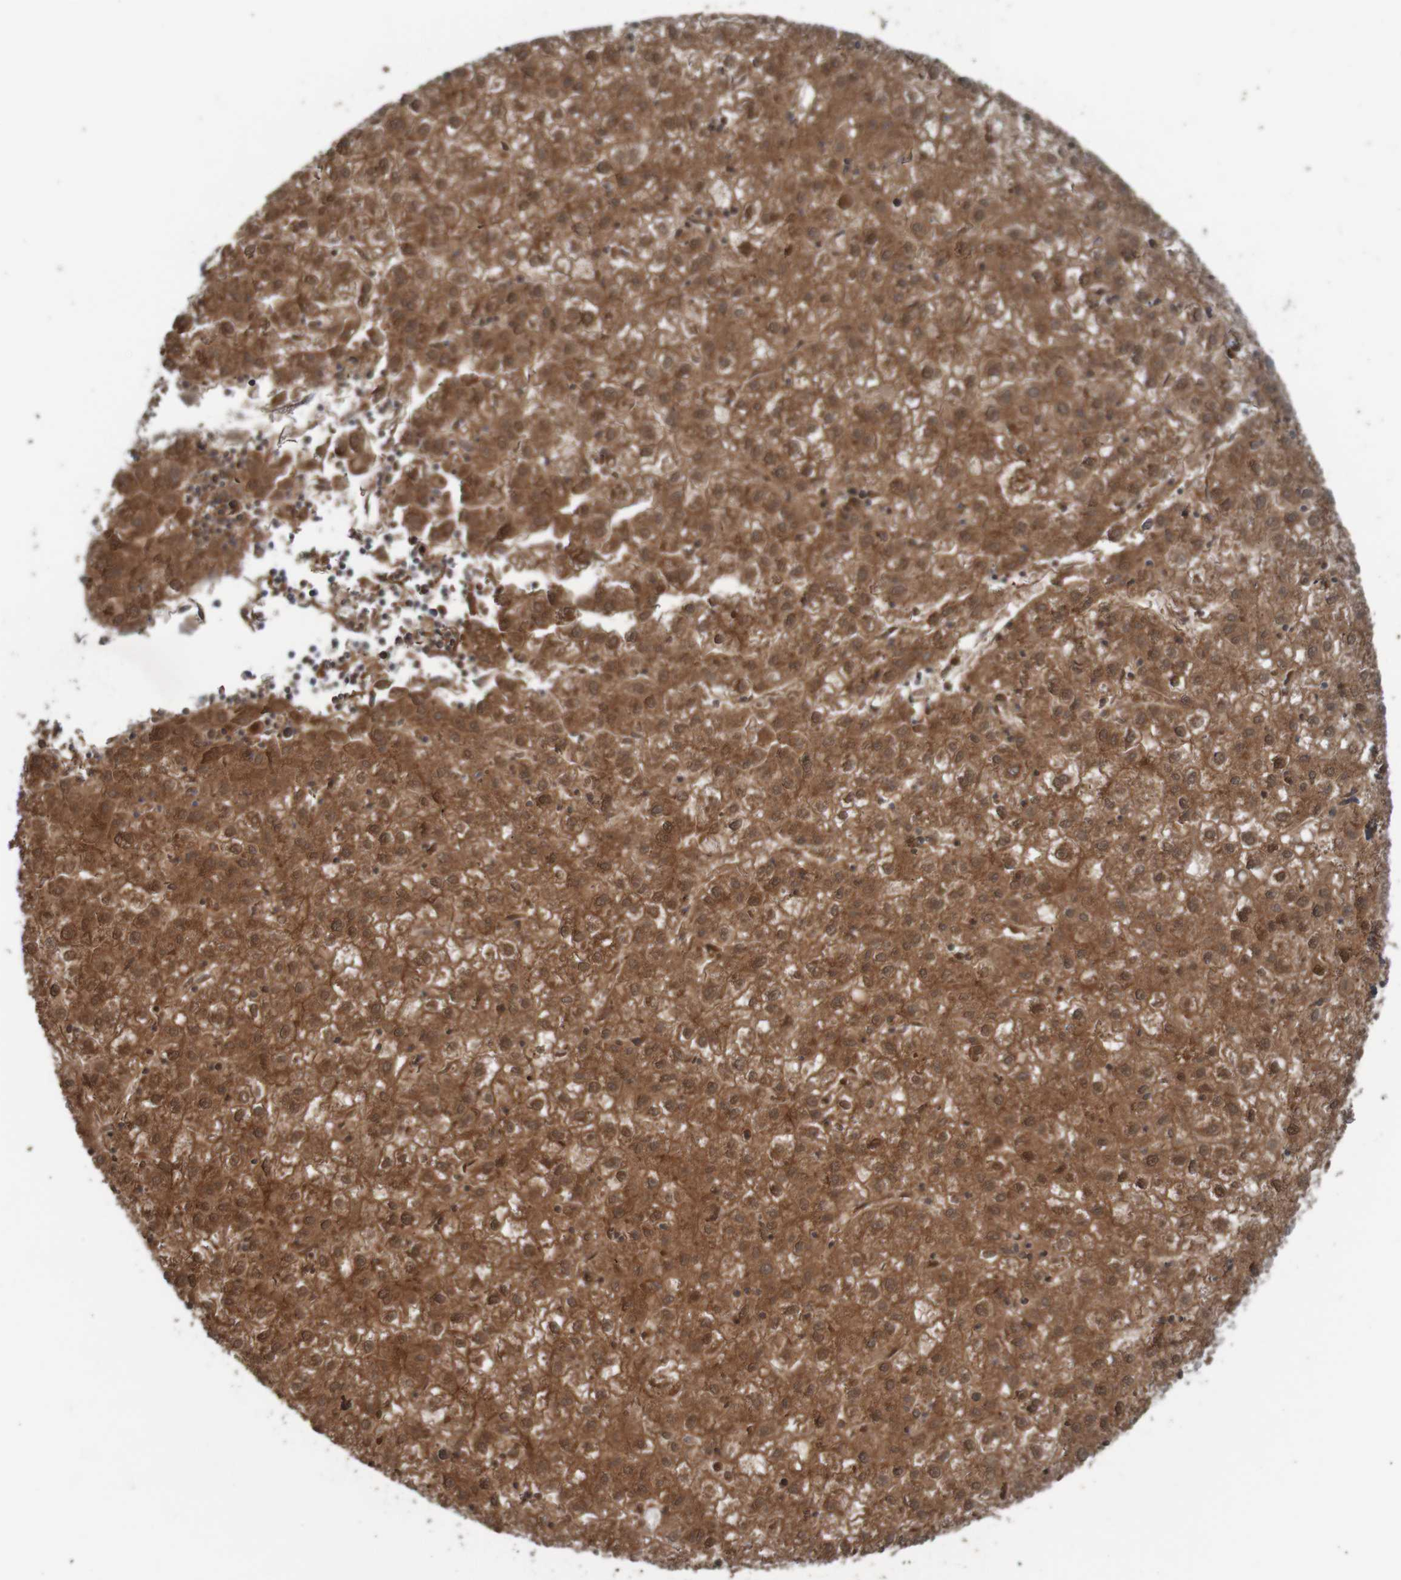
{"staining": {"intensity": "moderate", "quantity": ">75%", "location": "cytoplasmic/membranous"}, "tissue": "liver cancer", "cell_type": "Tumor cells", "image_type": "cancer", "snomed": [{"axis": "morphology", "description": "Carcinoma, Hepatocellular, NOS"}, {"axis": "topography", "description": "Liver"}], "caption": "Immunohistochemistry (IHC) (DAB (3,3'-diaminobenzidine)) staining of hepatocellular carcinoma (liver) displays moderate cytoplasmic/membranous protein expression in approximately >75% of tumor cells.", "gene": "ARHGEF11", "patient": {"sex": "male", "age": 72}}